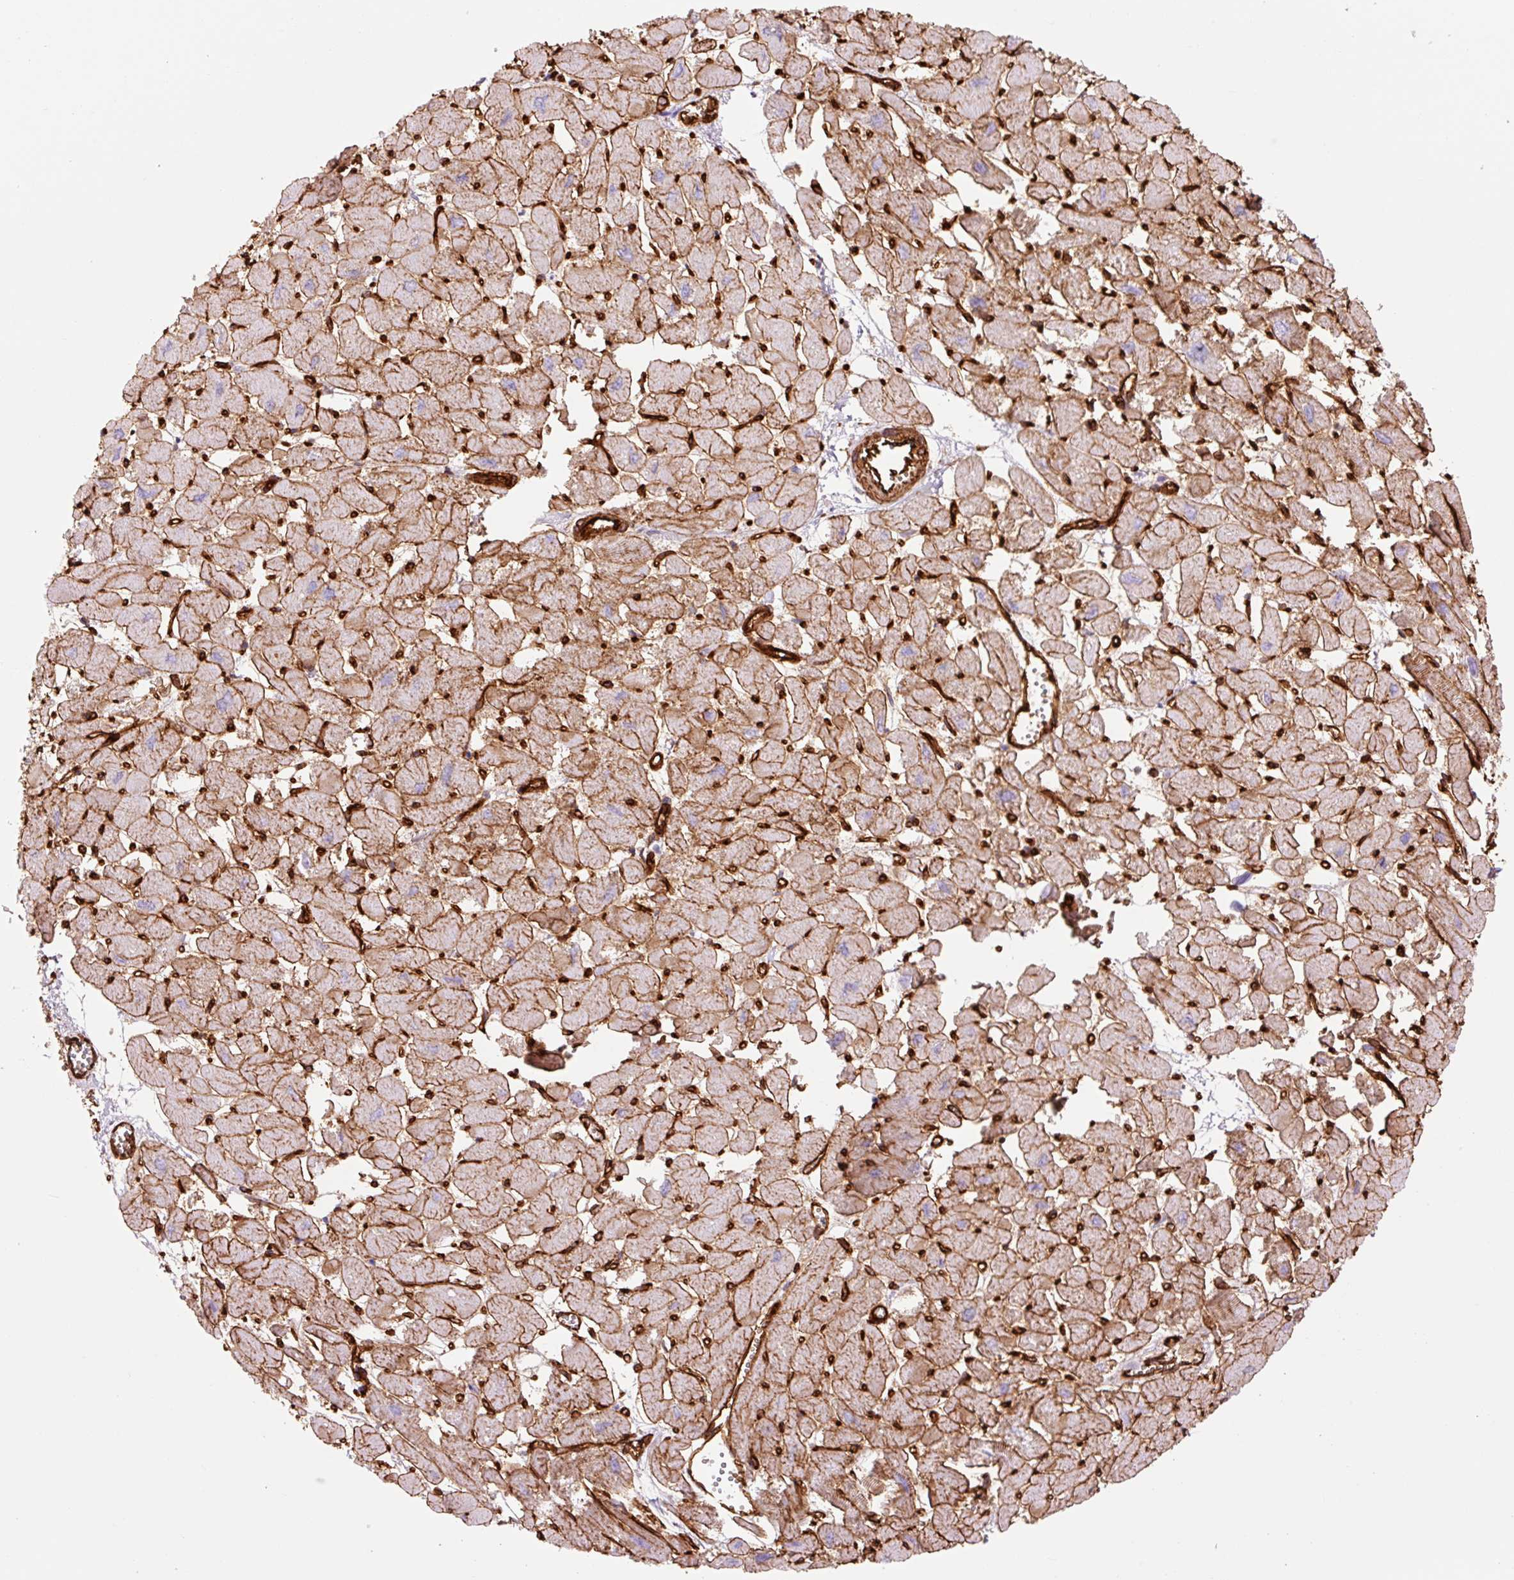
{"staining": {"intensity": "moderate", "quantity": "25%-75%", "location": "cytoplasmic/membranous"}, "tissue": "heart muscle", "cell_type": "Cardiomyocytes", "image_type": "normal", "snomed": [{"axis": "morphology", "description": "Normal tissue, NOS"}, {"axis": "topography", "description": "Heart"}], "caption": "Immunohistochemical staining of unremarkable human heart muscle reveals moderate cytoplasmic/membranous protein positivity in about 25%-75% of cardiomyocytes.", "gene": "CAV1", "patient": {"sex": "male", "age": 54}}